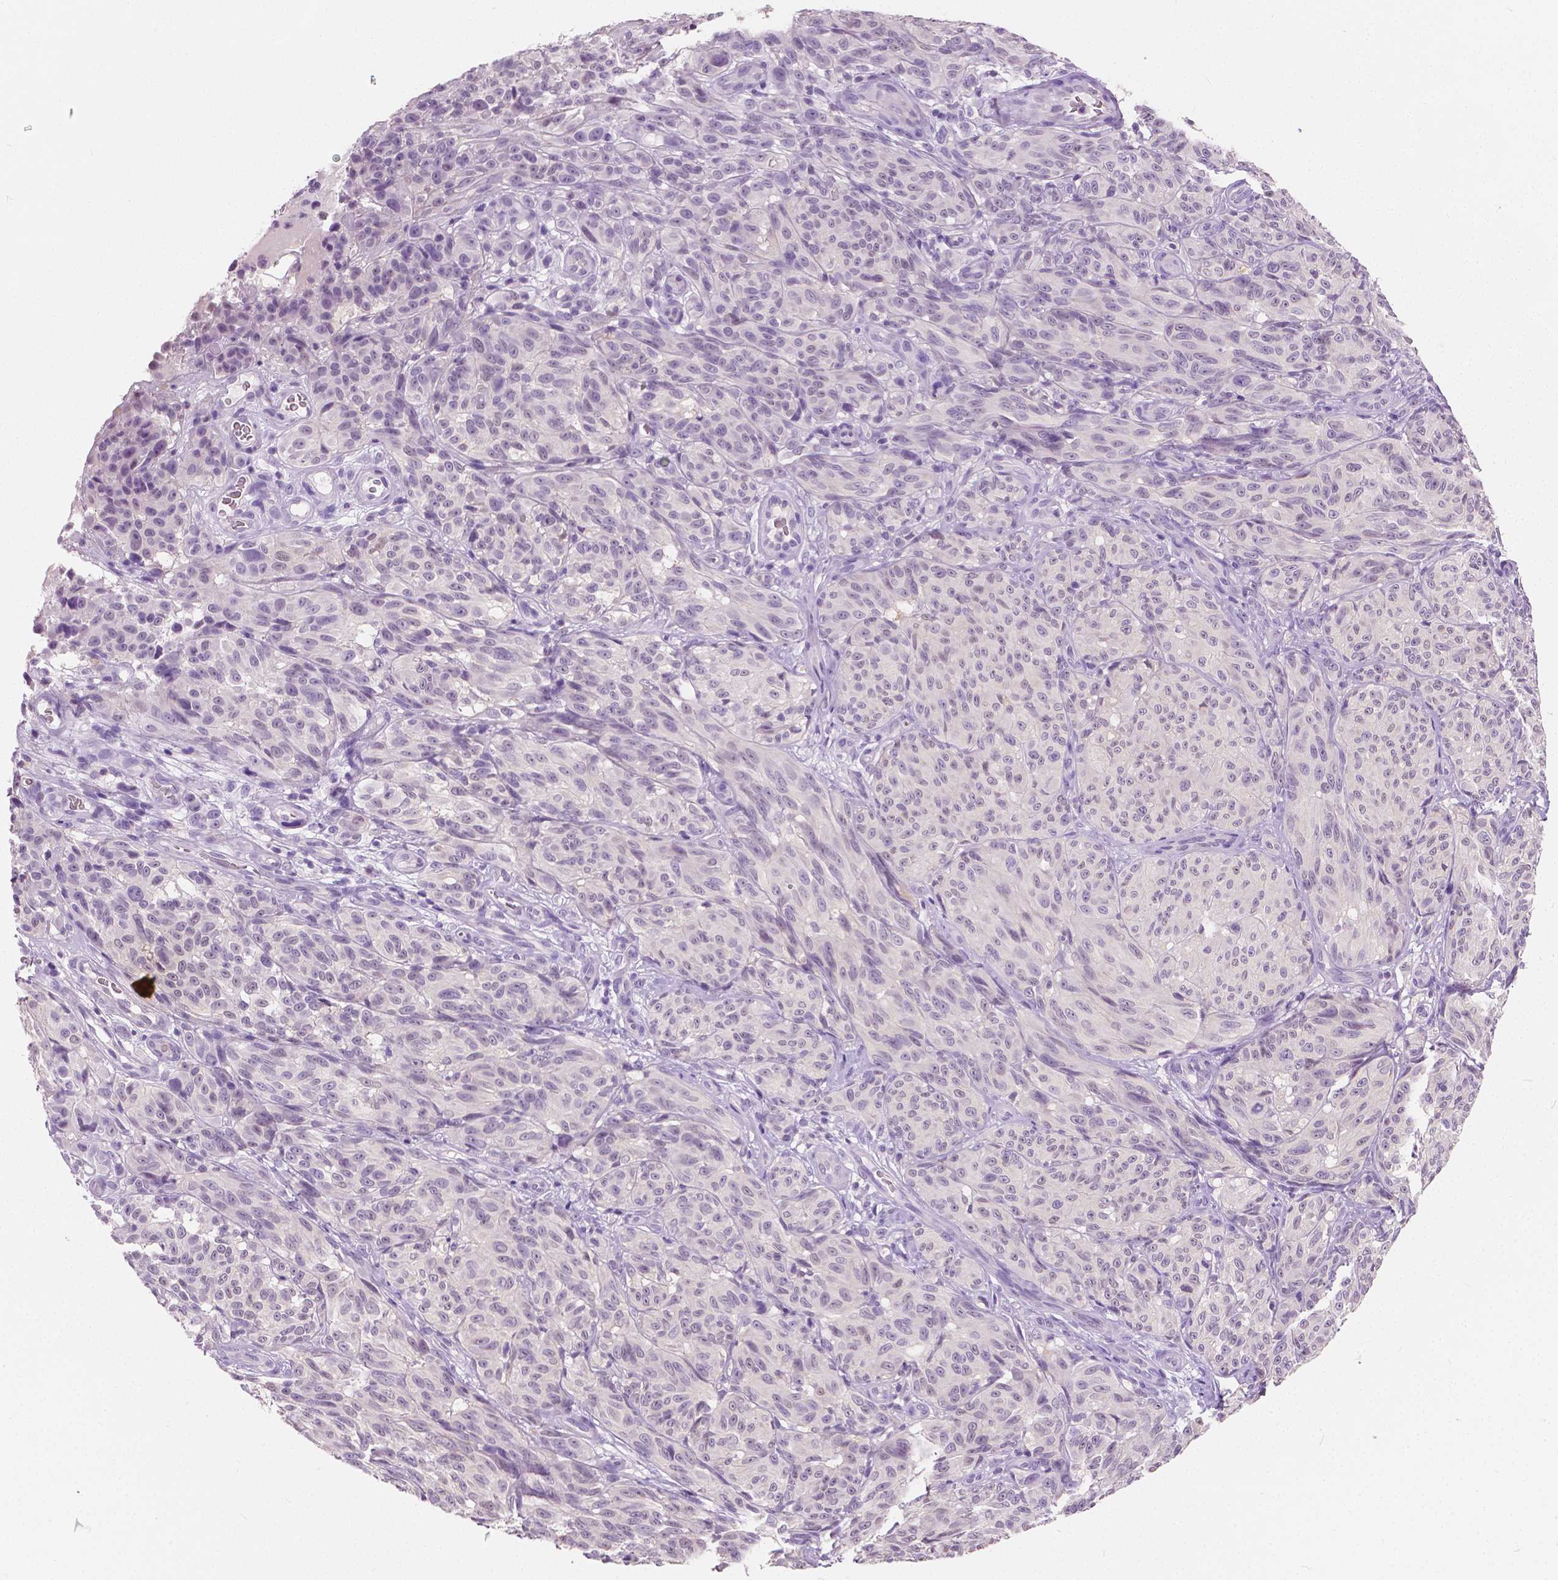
{"staining": {"intensity": "negative", "quantity": "none", "location": "none"}, "tissue": "melanoma", "cell_type": "Tumor cells", "image_type": "cancer", "snomed": [{"axis": "morphology", "description": "Malignant melanoma, NOS"}, {"axis": "topography", "description": "Skin"}], "caption": "High magnification brightfield microscopy of malignant melanoma stained with DAB (brown) and counterstained with hematoxylin (blue): tumor cells show no significant positivity.", "gene": "TKFC", "patient": {"sex": "female", "age": 85}}